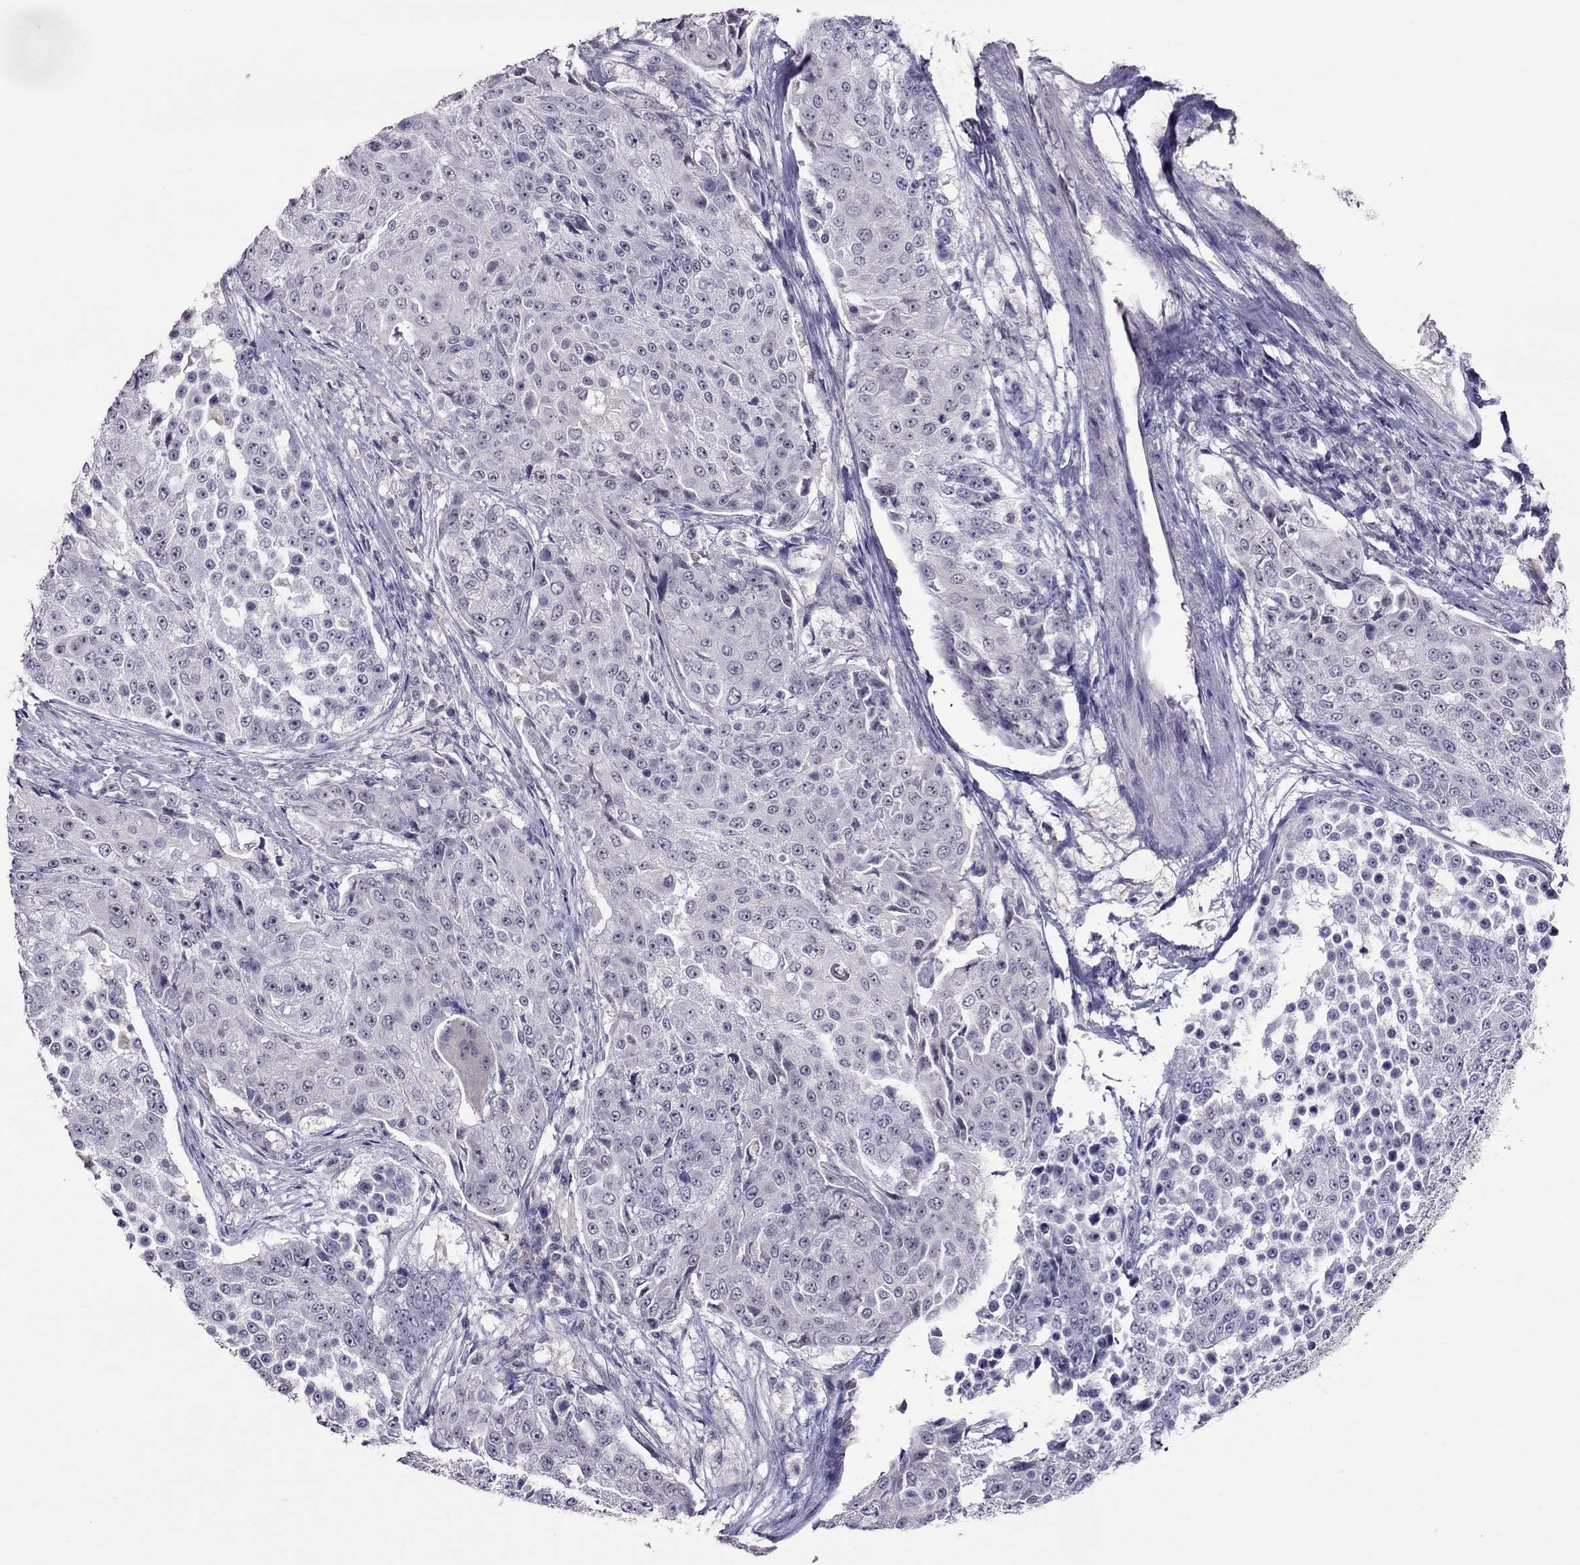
{"staining": {"intensity": "negative", "quantity": "none", "location": "none"}, "tissue": "urothelial cancer", "cell_type": "Tumor cells", "image_type": "cancer", "snomed": [{"axis": "morphology", "description": "Urothelial carcinoma, High grade"}, {"axis": "topography", "description": "Urinary bladder"}], "caption": "High power microscopy image of an immunohistochemistry (IHC) photomicrograph of urothelial cancer, revealing no significant expression in tumor cells.", "gene": "LRRC46", "patient": {"sex": "female", "age": 63}}